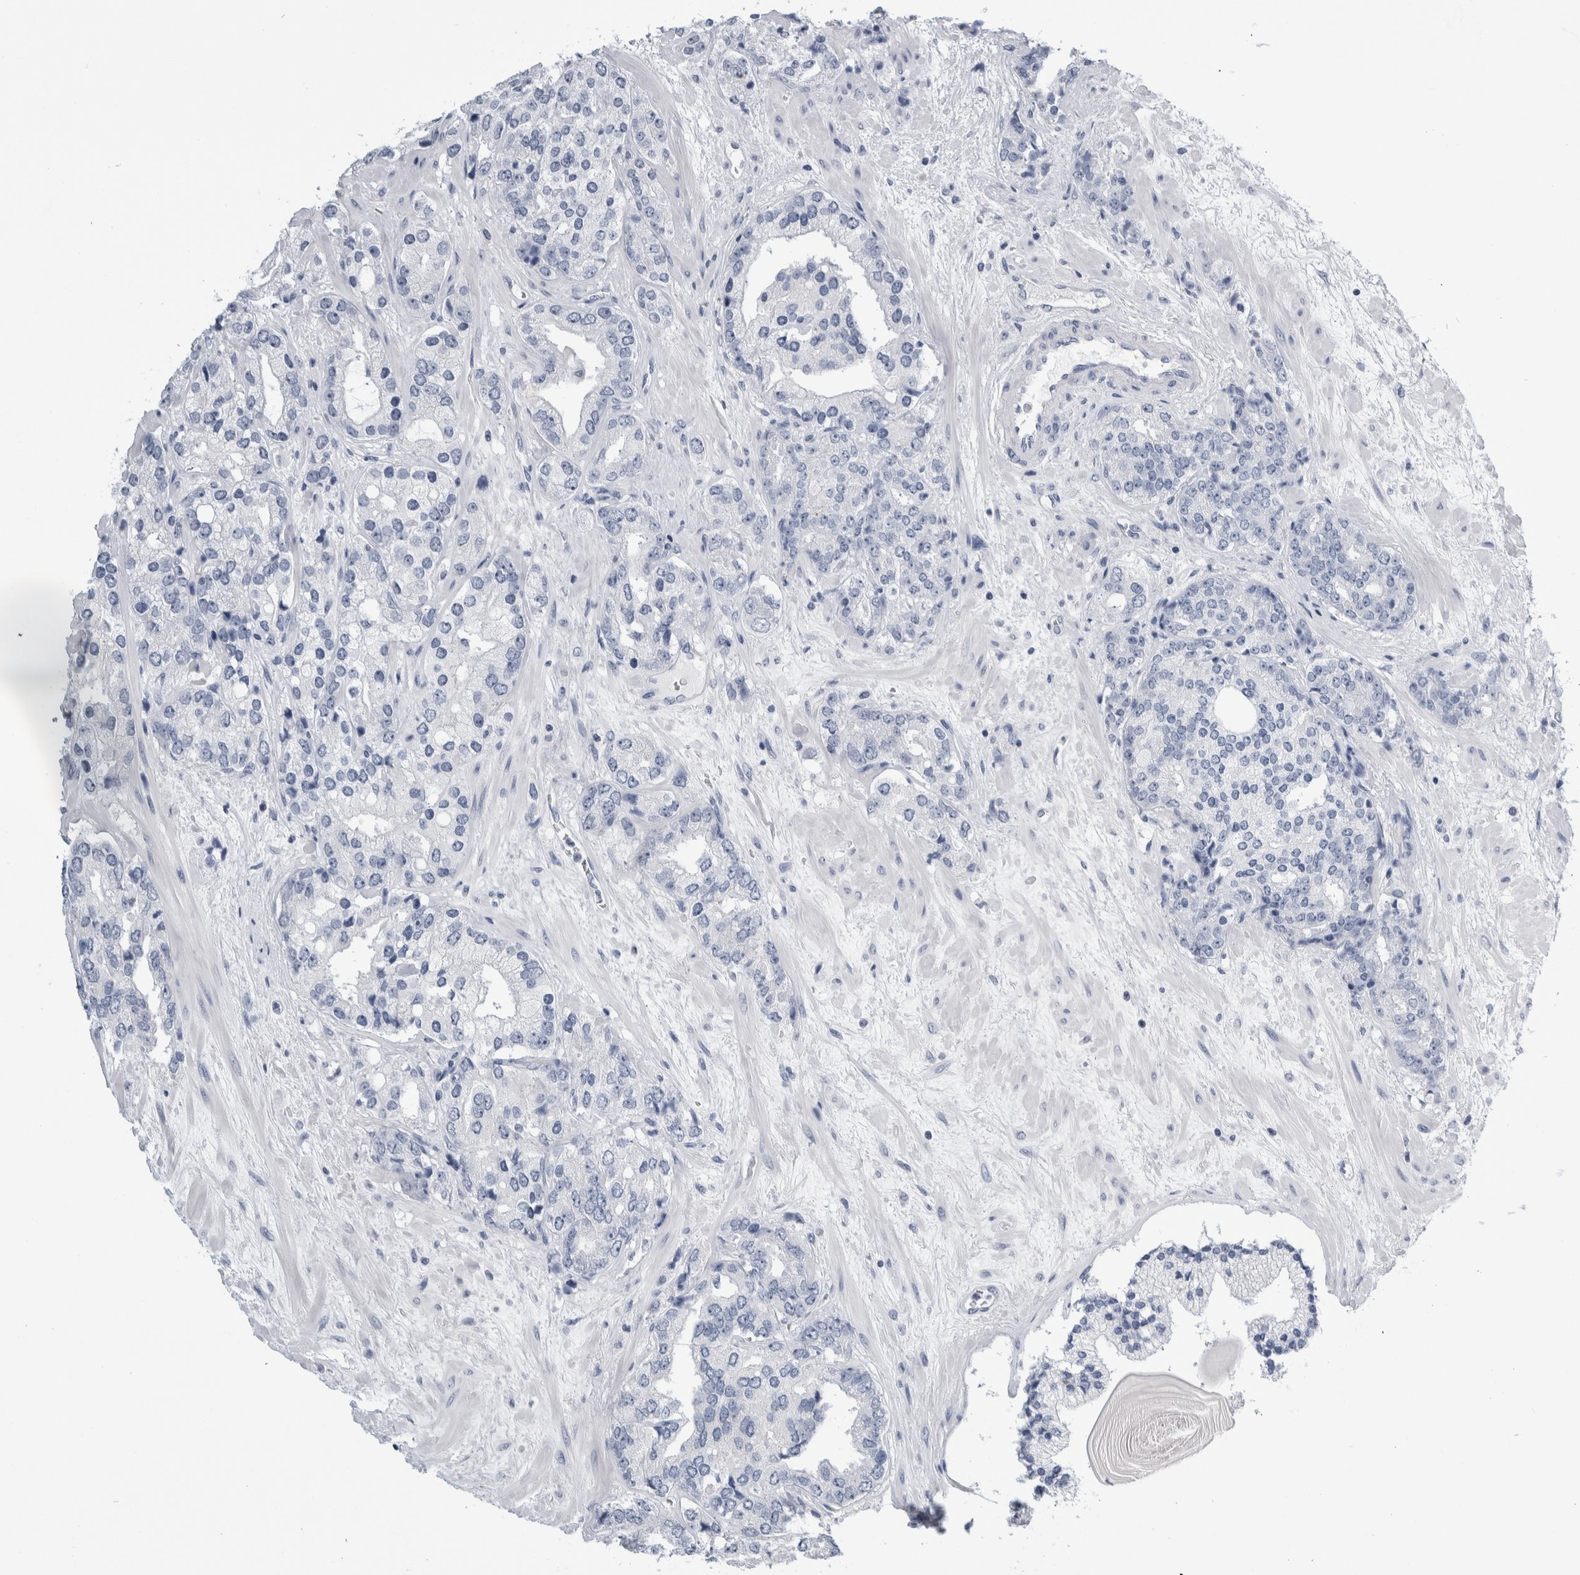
{"staining": {"intensity": "negative", "quantity": "none", "location": "none"}, "tissue": "prostate cancer", "cell_type": "Tumor cells", "image_type": "cancer", "snomed": [{"axis": "morphology", "description": "Adenocarcinoma, High grade"}, {"axis": "topography", "description": "Prostate"}], "caption": "High power microscopy histopathology image of an immunohistochemistry (IHC) photomicrograph of adenocarcinoma (high-grade) (prostate), revealing no significant positivity in tumor cells.", "gene": "ANKFY1", "patient": {"sex": "male", "age": 71}}